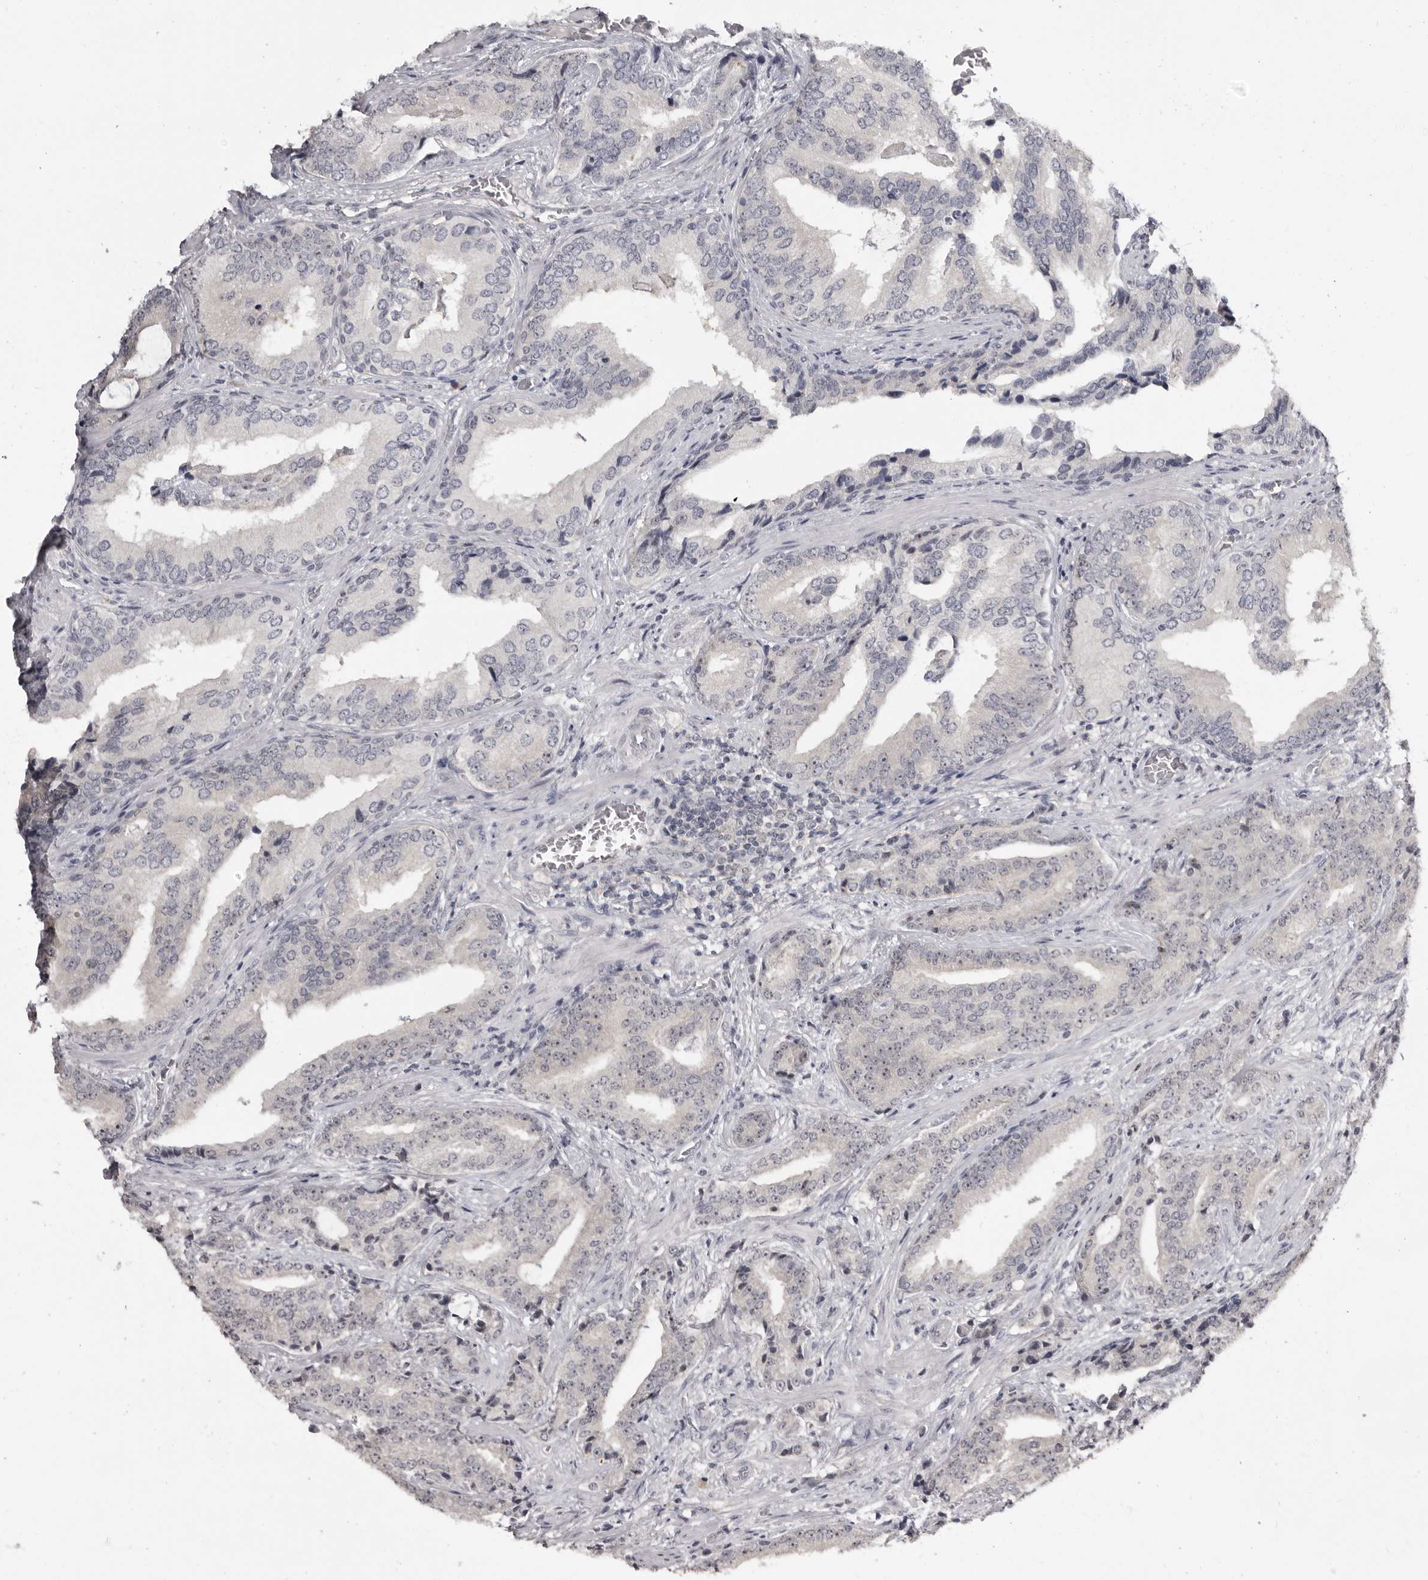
{"staining": {"intensity": "negative", "quantity": "none", "location": "none"}, "tissue": "prostate cancer", "cell_type": "Tumor cells", "image_type": "cancer", "snomed": [{"axis": "morphology", "description": "Adenocarcinoma, Low grade"}, {"axis": "topography", "description": "Prostate"}], "caption": "Immunohistochemistry (IHC) image of human prostate cancer stained for a protein (brown), which shows no staining in tumor cells.", "gene": "MRTO4", "patient": {"sex": "male", "age": 67}}